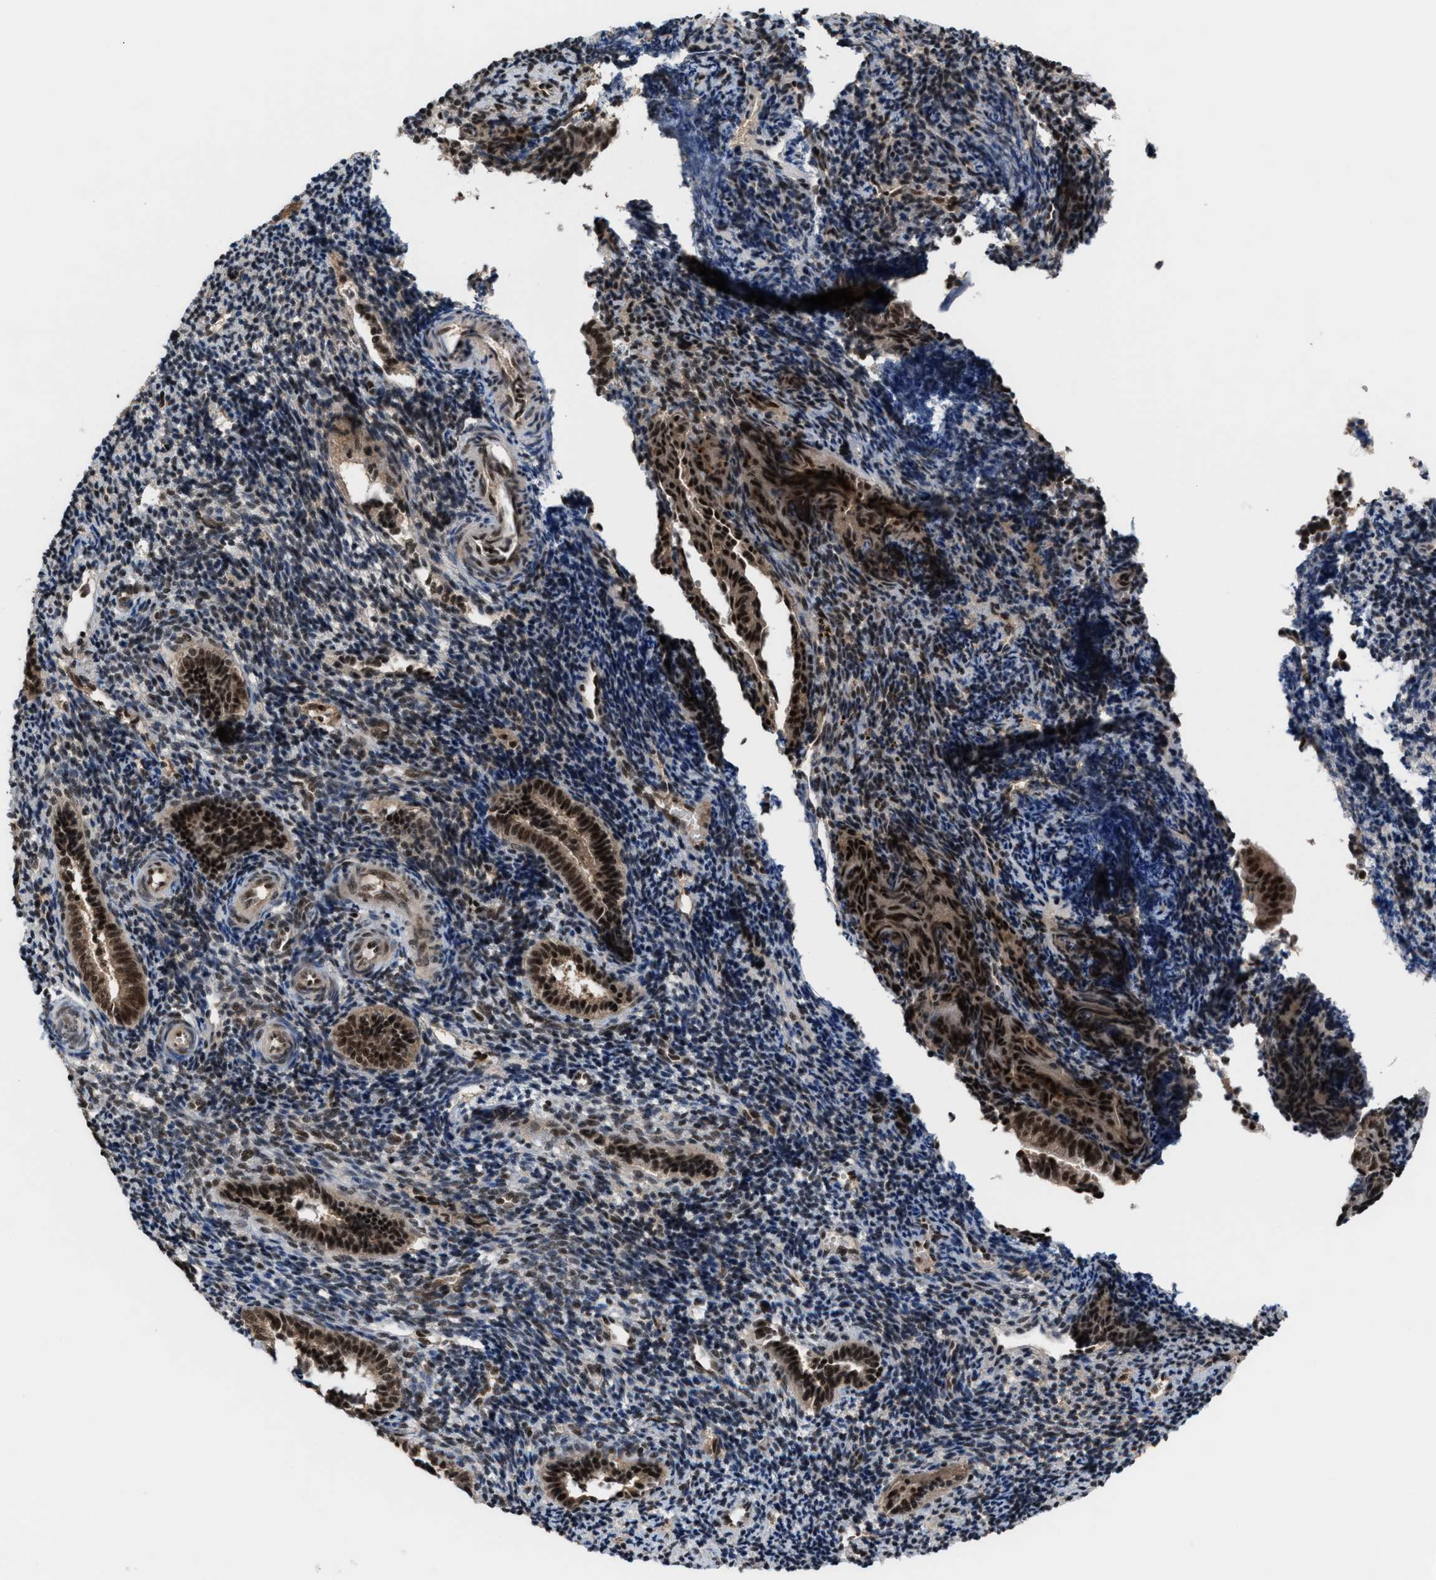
{"staining": {"intensity": "moderate", "quantity": ">75%", "location": "nuclear"}, "tissue": "endometrium", "cell_type": "Cells in endometrial stroma", "image_type": "normal", "snomed": [{"axis": "morphology", "description": "Normal tissue, NOS"}, {"axis": "topography", "description": "Uterus"}, {"axis": "topography", "description": "Endometrium"}], "caption": "IHC image of unremarkable endometrium stained for a protein (brown), which reveals medium levels of moderate nuclear positivity in approximately >75% of cells in endometrial stroma.", "gene": "PRPF4", "patient": {"sex": "female", "age": 33}}